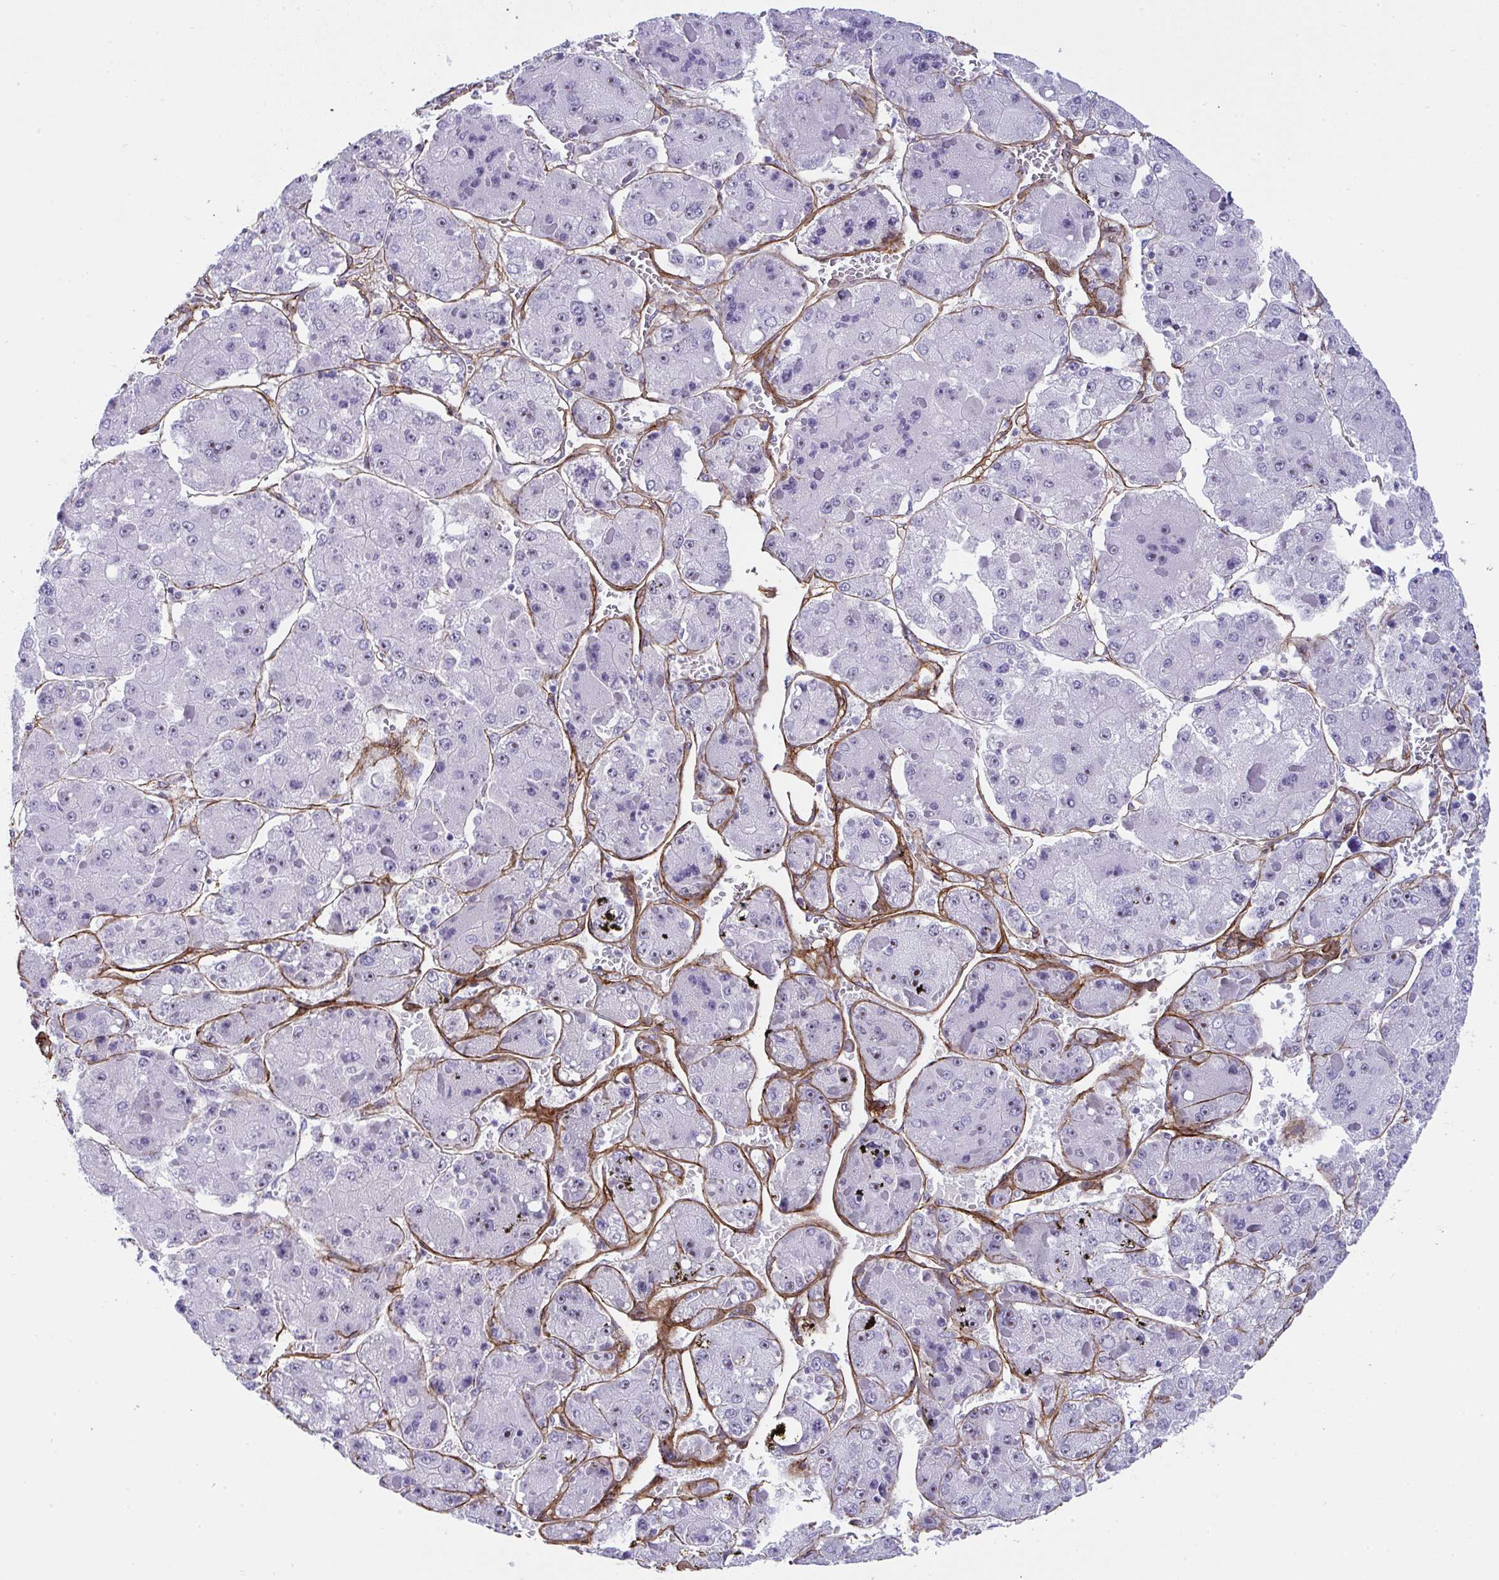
{"staining": {"intensity": "negative", "quantity": "none", "location": "none"}, "tissue": "liver cancer", "cell_type": "Tumor cells", "image_type": "cancer", "snomed": [{"axis": "morphology", "description": "Carcinoma, Hepatocellular, NOS"}, {"axis": "topography", "description": "Liver"}], "caption": "IHC photomicrograph of neoplastic tissue: human liver hepatocellular carcinoma stained with DAB (3,3'-diaminobenzidine) demonstrates no significant protein expression in tumor cells.", "gene": "LHFPL6", "patient": {"sex": "female", "age": 73}}